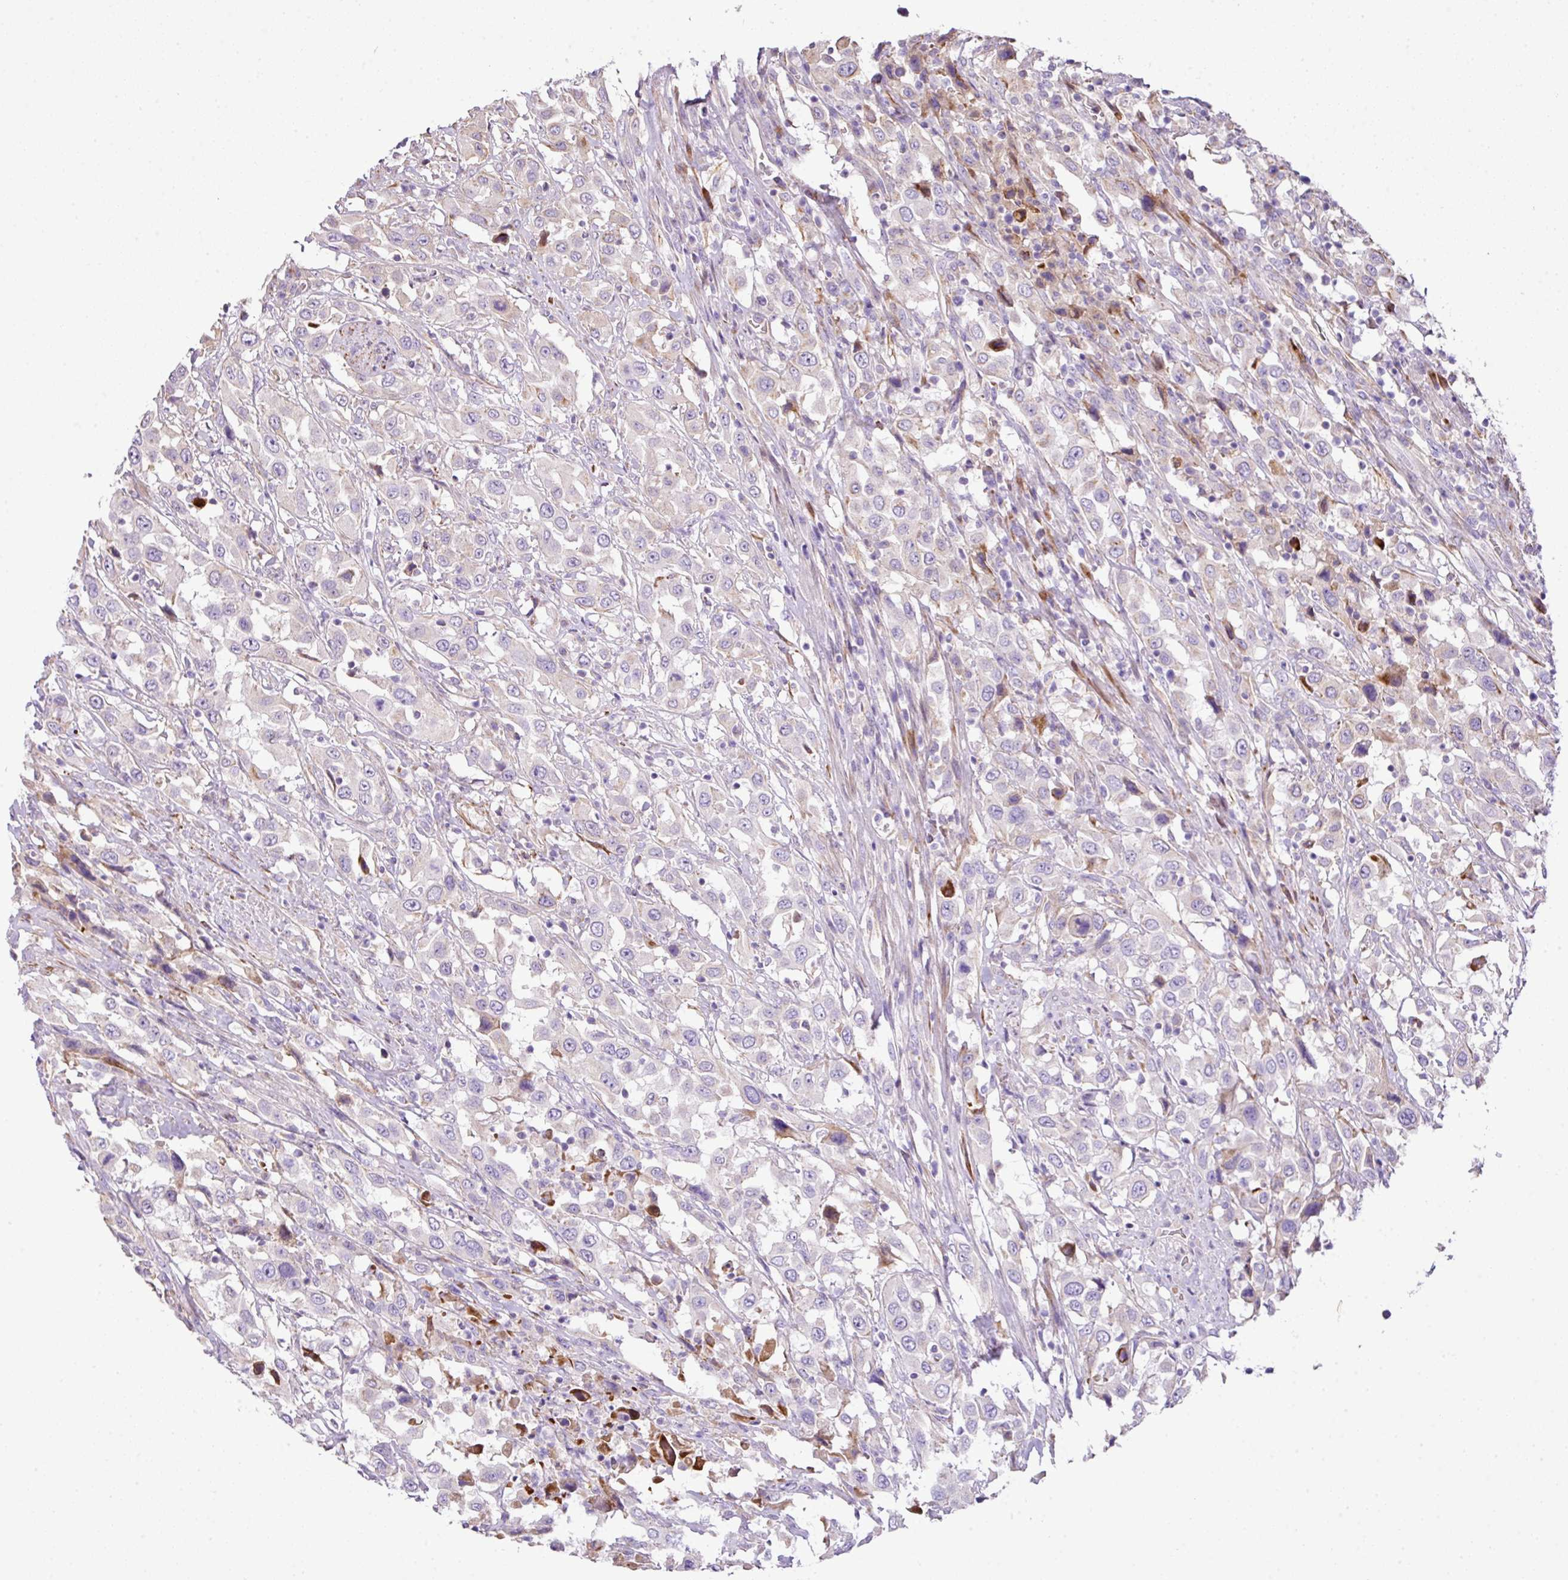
{"staining": {"intensity": "negative", "quantity": "none", "location": "none"}, "tissue": "urothelial cancer", "cell_type": "Tumor cells", "image_type": "cancer", "snomed": [{"axis": "morphology", "description": "Urothelial carcinoma, High grade"}, {"axis": "topography", "description": "Urinary bladder"}], "caption": "Tumor cells show no significant protein positivity in high-grade urothelial carcinoma. (Stains: DAB IHC with hematoxylin counter stain, Microscopy: brightfield microscopy at high magnification).", "gene": "CTXN2", "patient": {"sex": "male", "age": 61}}